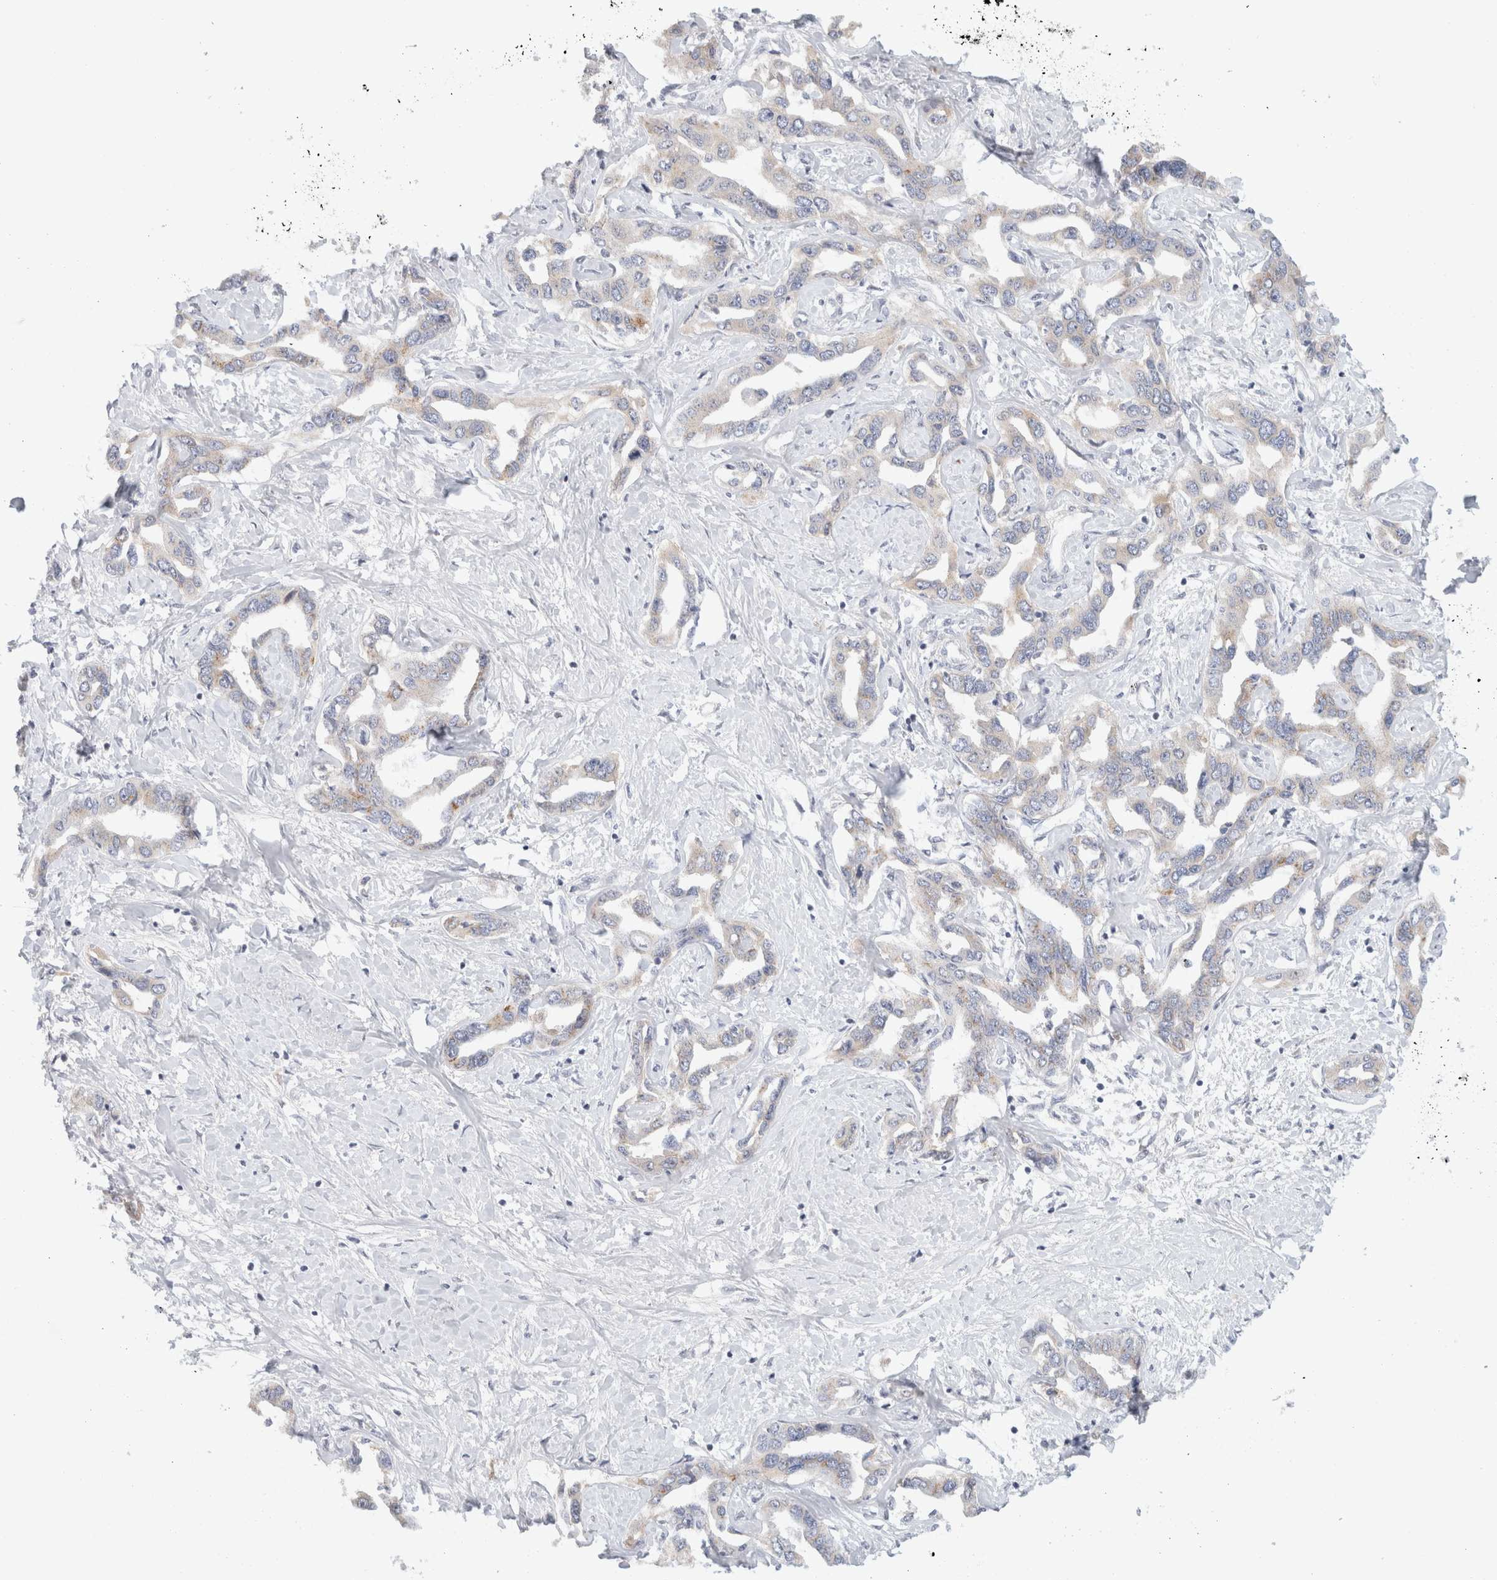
{"staining": {"intensity": "negative", "quantity": "none", "location": "none"}, "tissue": "liver cancer", "cell_type": "Tumor cells", "image_type": "cancer", "snomed": [{"axis": "morphology", "description": "Cholangiocarcinoma"}, {"axis": "topography", "description": "Liver"}], "caption": "Immunohistochemistry (IHC) image of neoplastic tissue: cholangiocarcinoma (liver) stained with DAB (3,3'-diaminobenzidine) shows no significant protein staining in tumor cells. (DAB (3,3'-diaminobenzidine) immunohistochemistry, high magnification).", "gene": "STK31", "patient": {"sex": "male", "age": 59}}